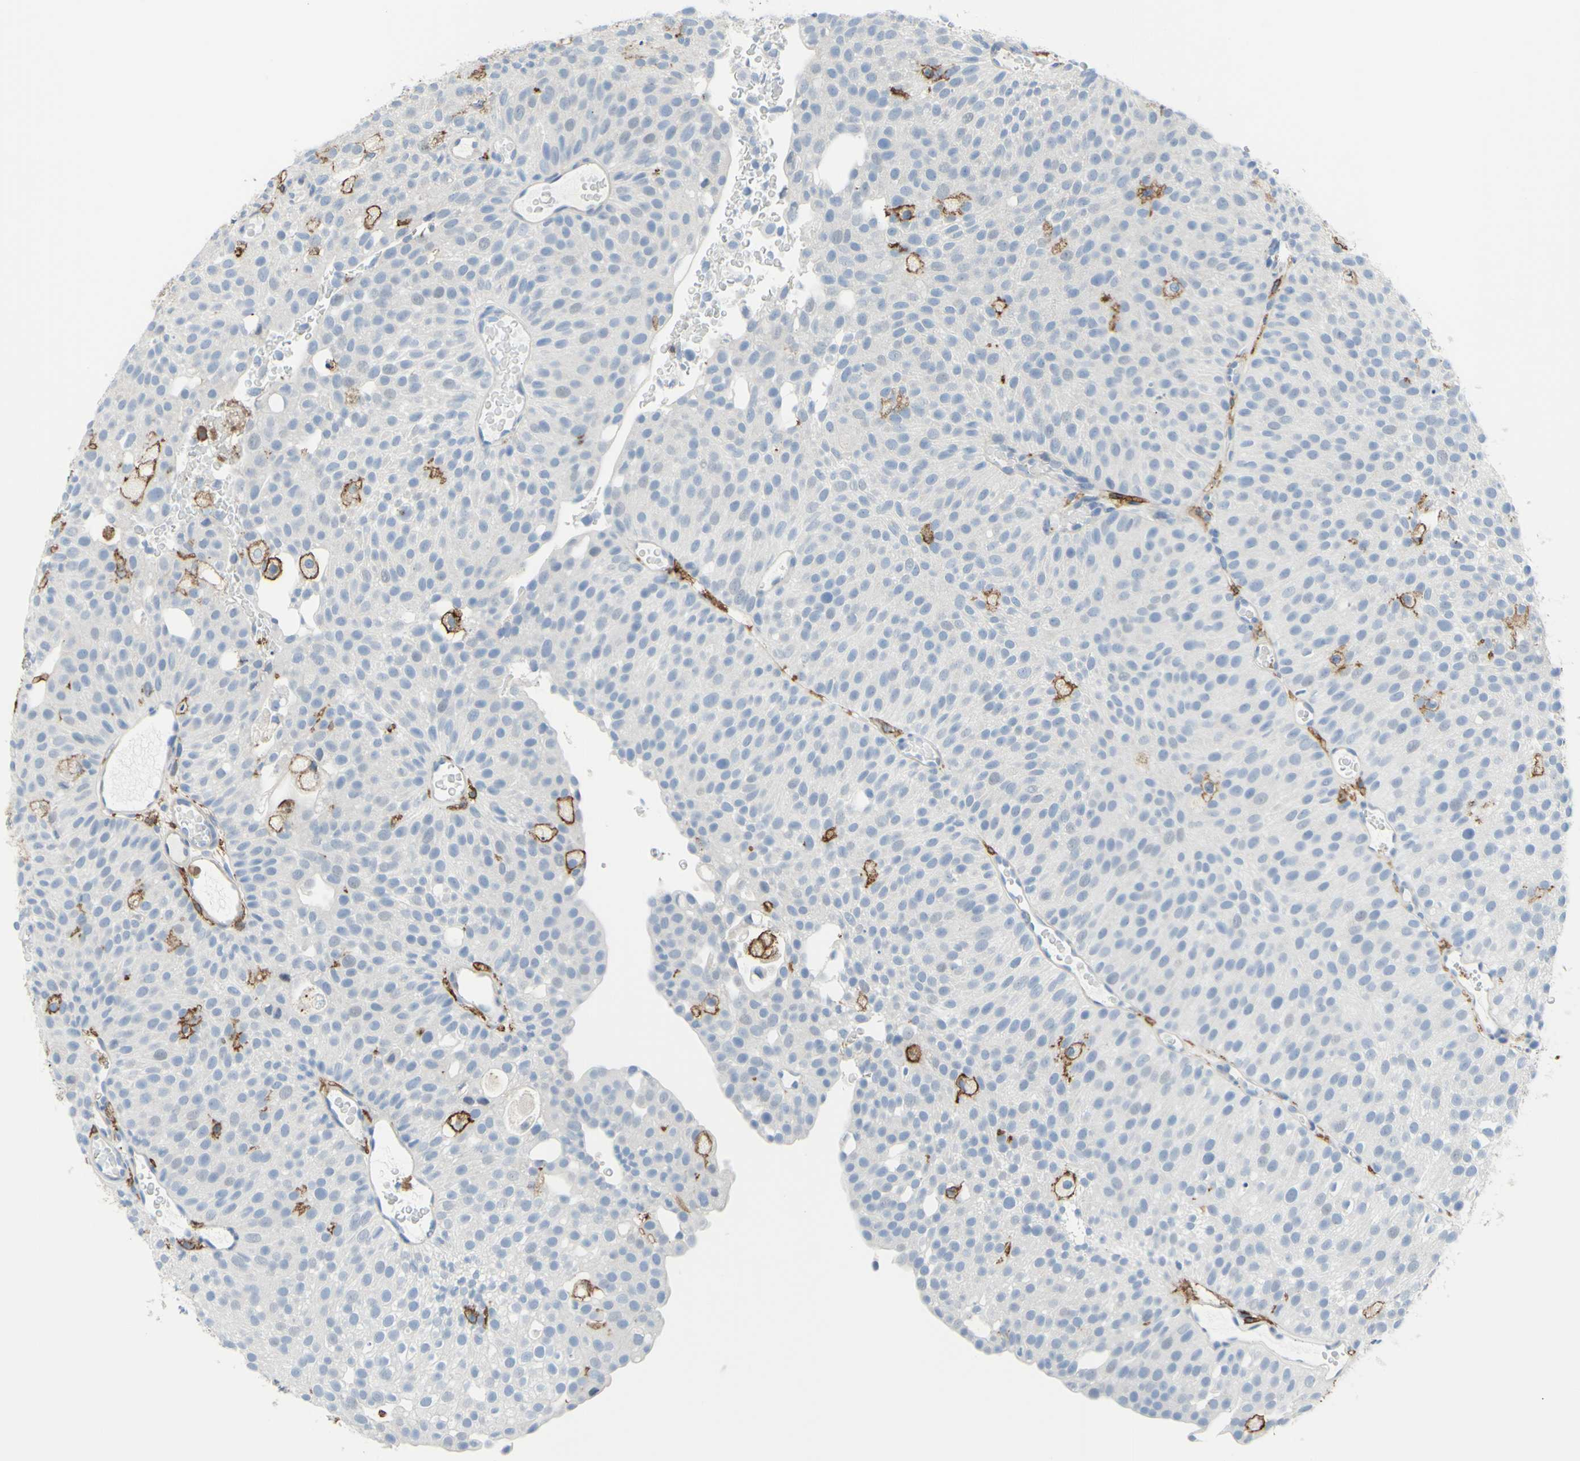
{"staining": {"intensity": "negative", "quantity": "none", "location": "none"}, "tissue": "urothelial cancer", "cell_type": "Tumor cells", "image_type": "cancer", "snomed": [{"axis": "morphology", "description": "Urothelial carcinoma, Low grade"}, {"axis": "topography", "description": "Urinary bladder"}], "caption": "Tumor cells show no significant protein staining in urothelial cancer.", "gene": "FCGR2A", "patient": {"sex": "male", "age": 78}}